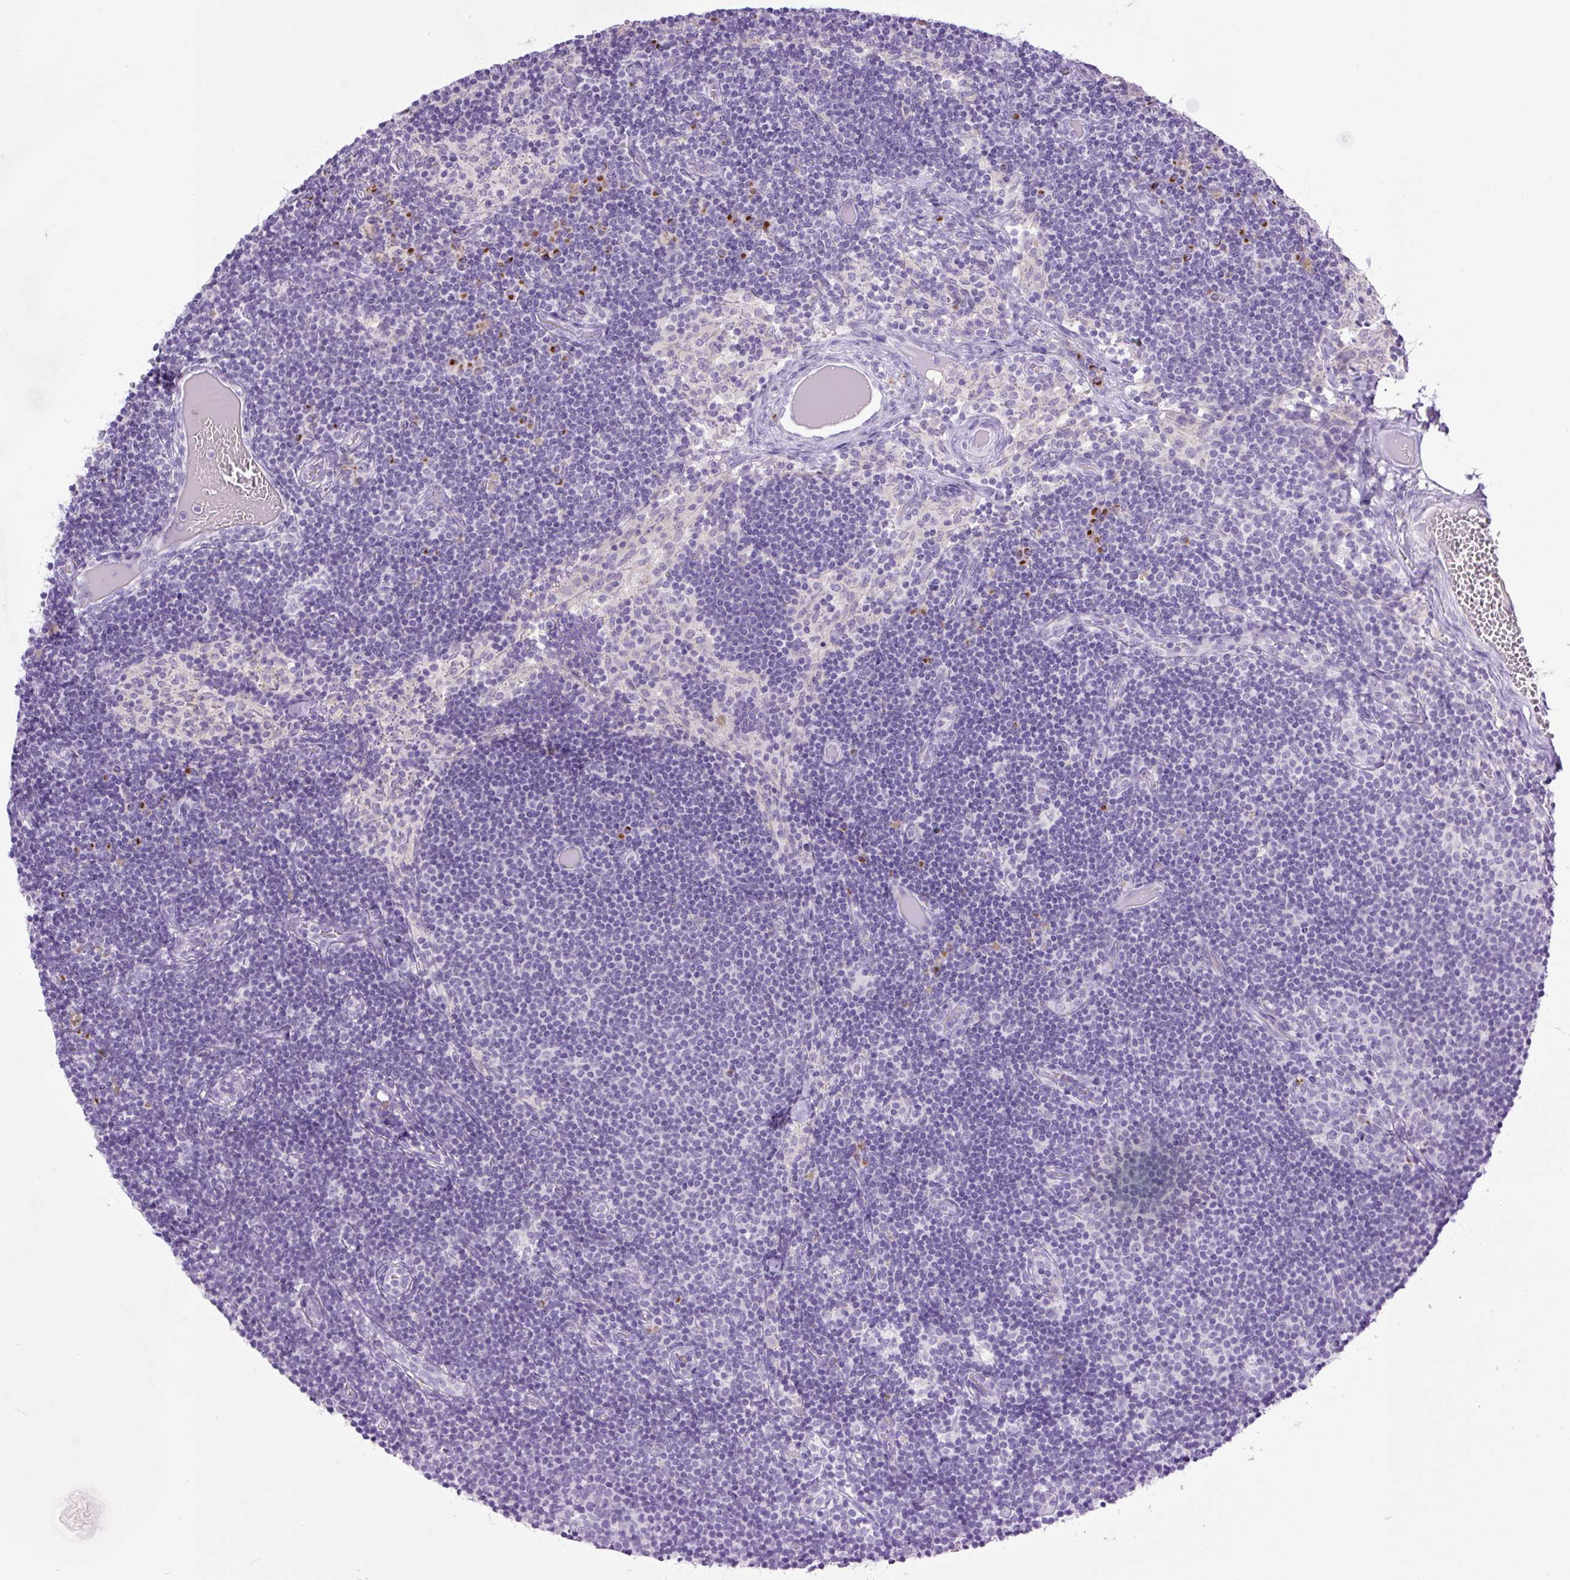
{"staining": {"intensity": "strong", "quantity": "<25%", "location": "cytoplasmic/membranous"}, "tissue": "lymph node", "cell_type": "Germinal center cells", "image_type": "normal", "snomed": [{"axis": "morphology", "description": "Normal tissue, NOS"}, {"axis": "topography", "description": "Lymph node"}], "caption": "Protein analysis of unremarkable lymph node demonstrates strong cytoplasmic/membranous expression in approximately <25% of germinal center cells.", "gene": "MFSD3", "patient": {"sex": "female", "age": 31}}